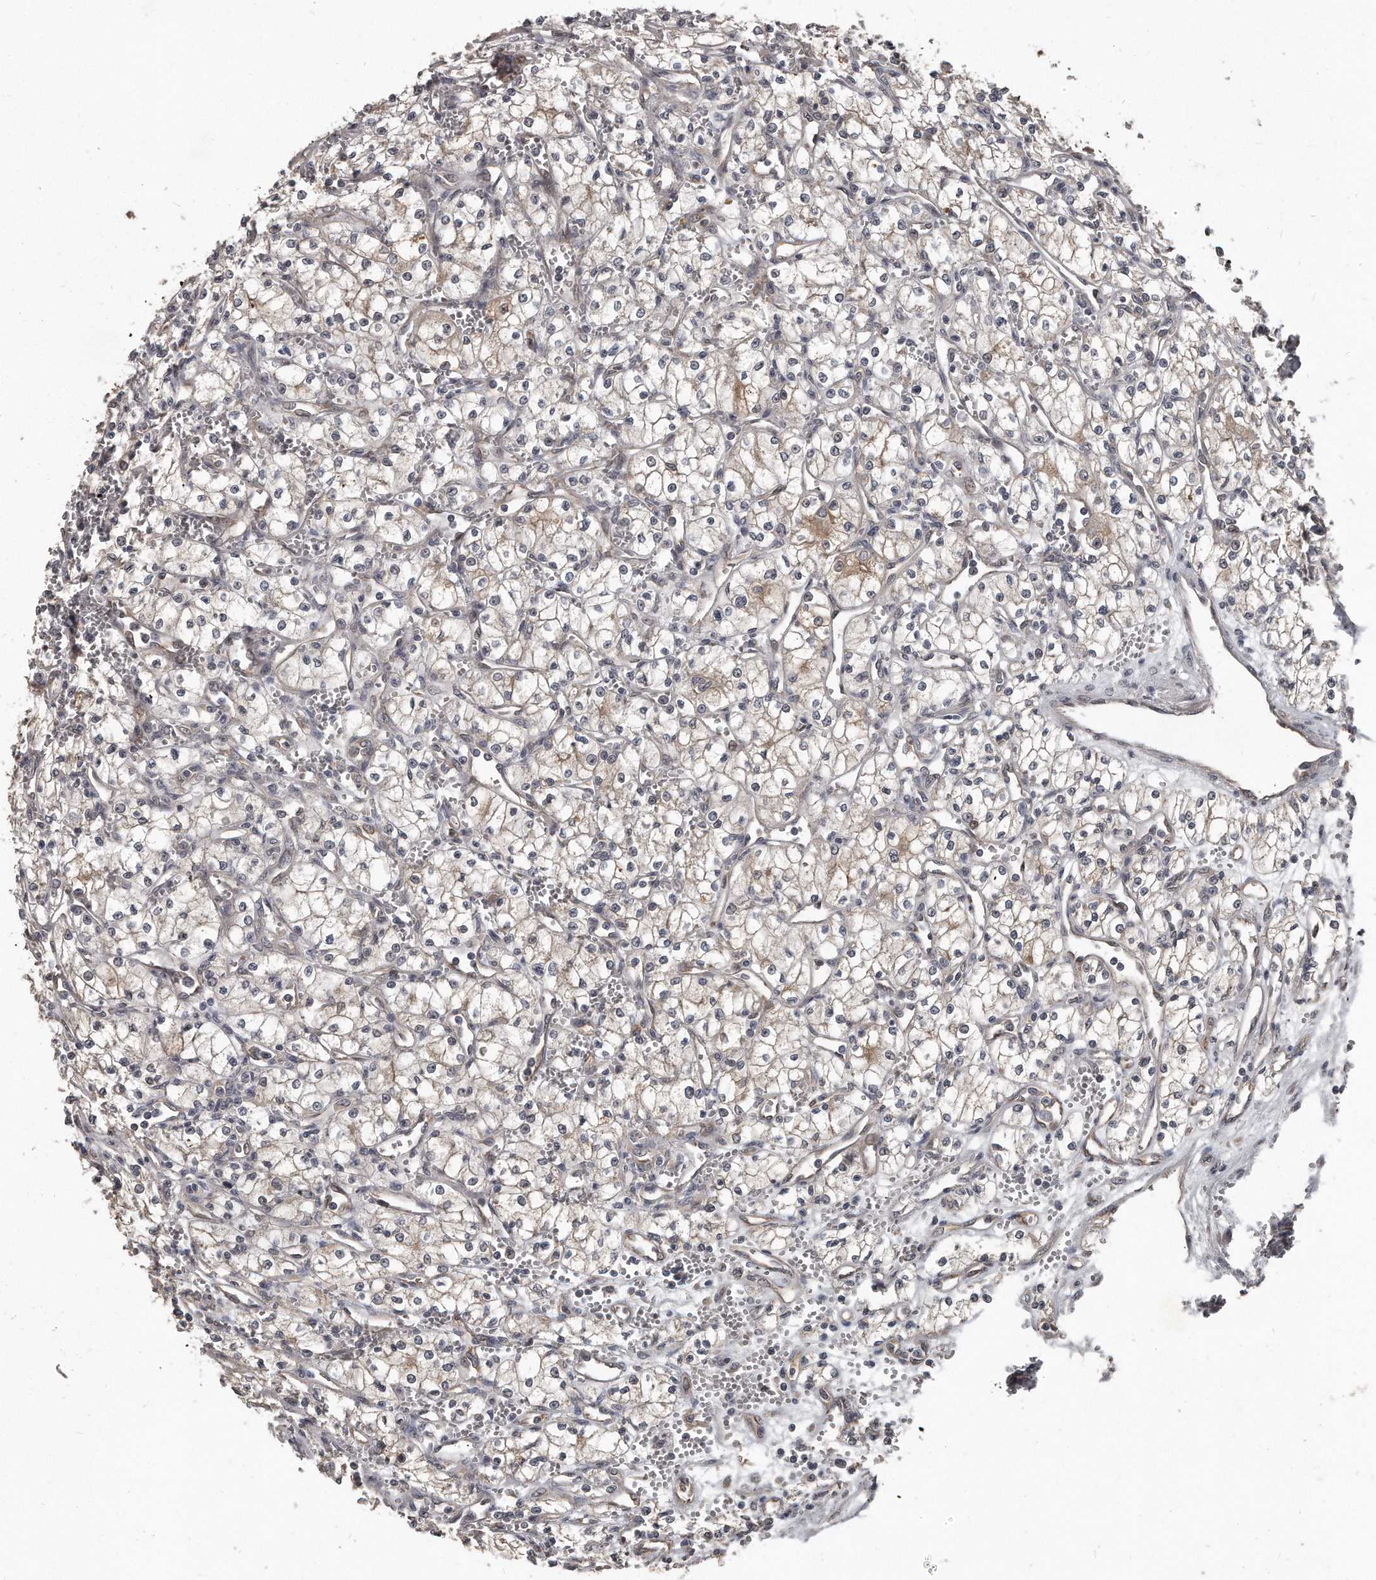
{"staining": {"intensity": "weak", "quantity": "<25%", "location": "cytoplasmic/membranous"}, "tissue": "renal cancer", "cell_type": "Tumor cells", "image_type": "cancer", "snomed": [{"axis": "morphology", "description": "Adenocarcinoma, NOS"}, {"axis": "topography", "description": "Kidney"}], "caption": "Micrograph shows no protein expression in tumor cells of renal adenocarcinoma tissue.", "gene": "GRB10", "patient": {"sex": "male", "age": 59}}